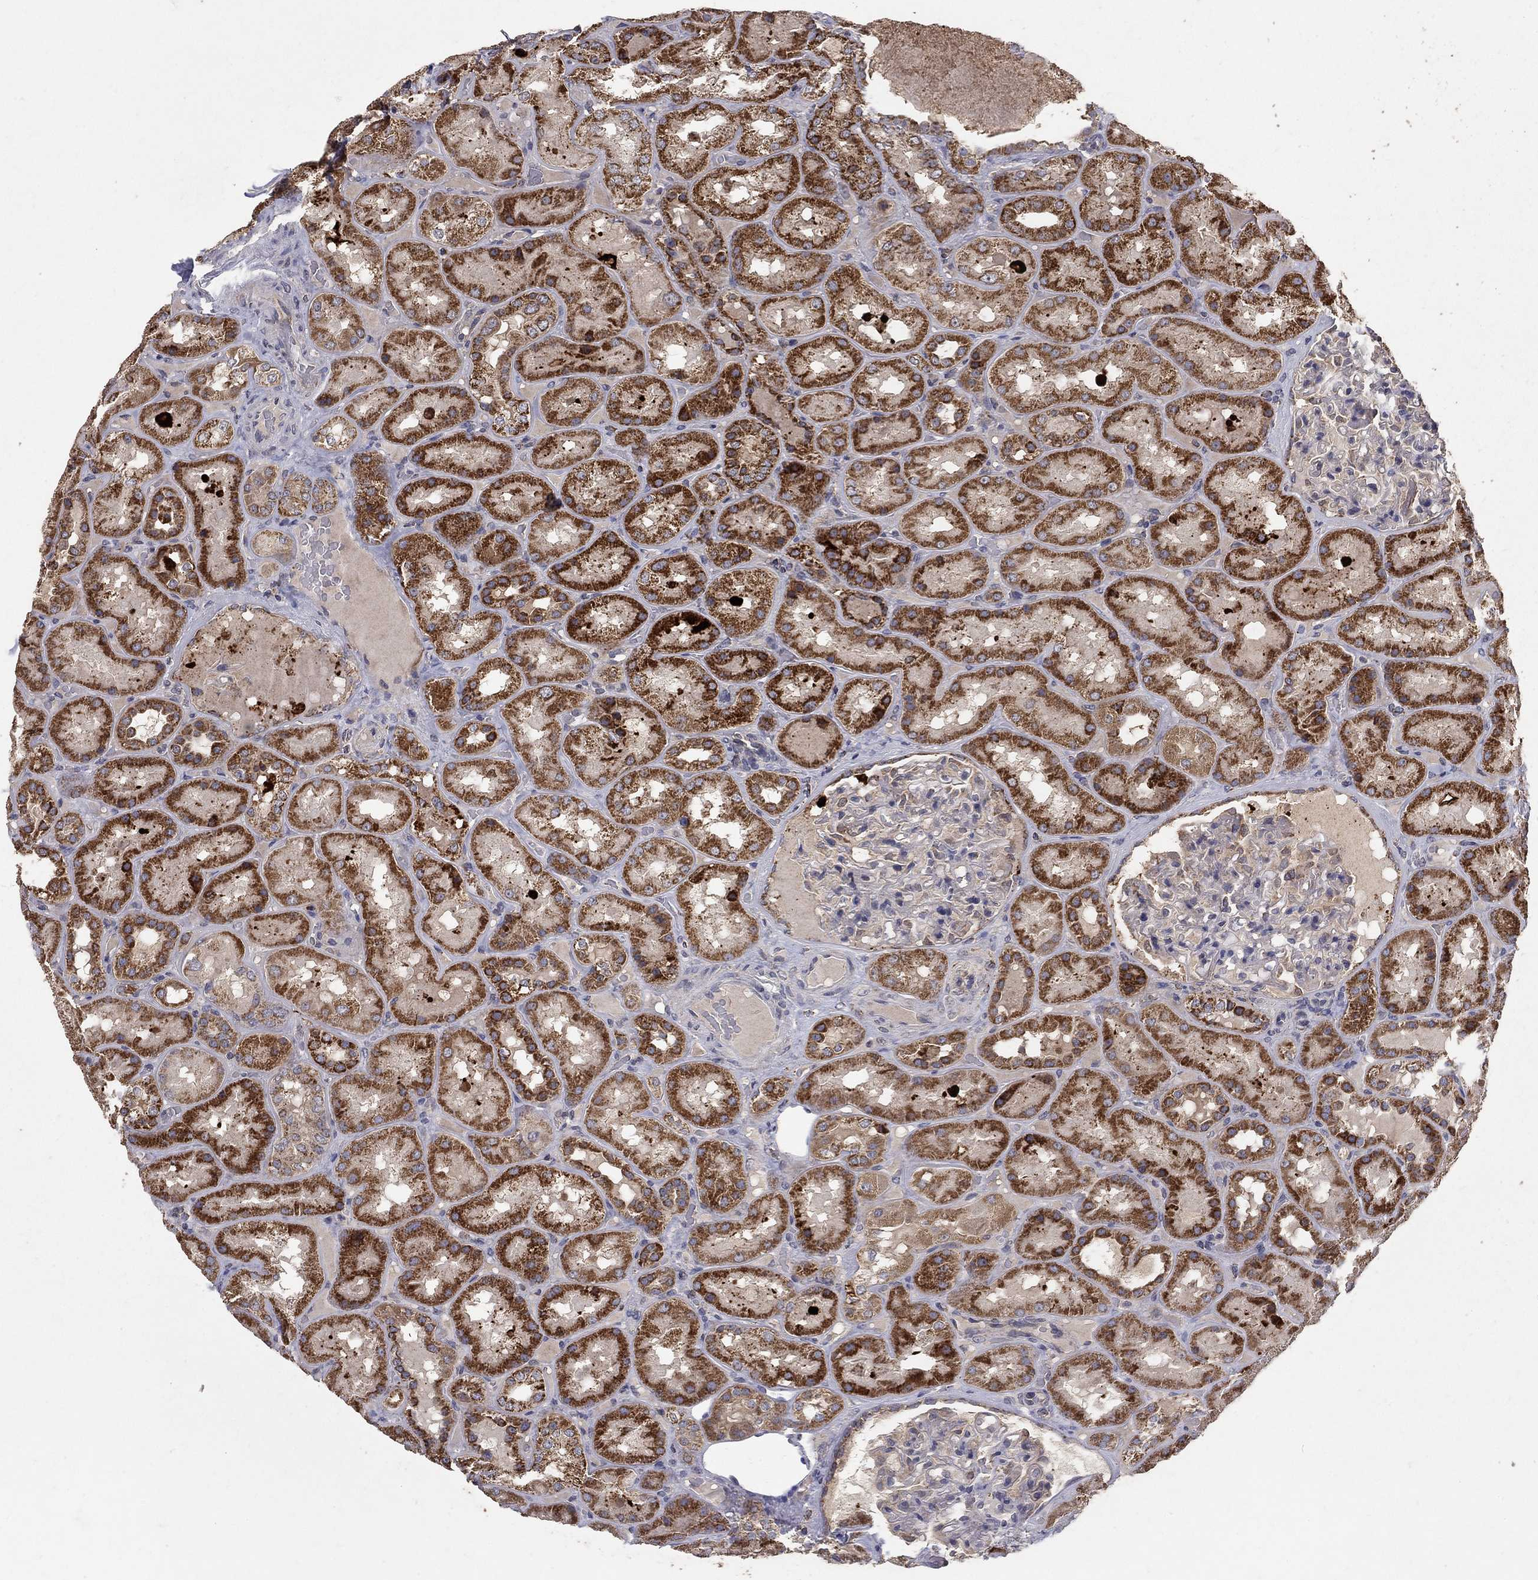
{"staining": {"intensity": "moderate", "quantity": "<25%", "location": "cytoplasmic/membranous"}, "tissue": "kidney", "cell_type": "Cells in glomeruli", "image_type": "normal", "snomed": [{"axis": "morphology", "description": "Normal tissue, NOS"}, {"axis": "topography", "description": "Kidney"}], "caption": "The photomicrograph demonstrates immunohistochemical staining of normal kidney. There is moderate cytoplasmic/membranous expression is present in about <25% of cells in glomeruli. The staining was performed using DAB, with brown indicating positive protein expression. Nuclei are stained blue with hematoxylin.", "gene": "GPSM1", "patient": {"sex": "male", "age": 73}}